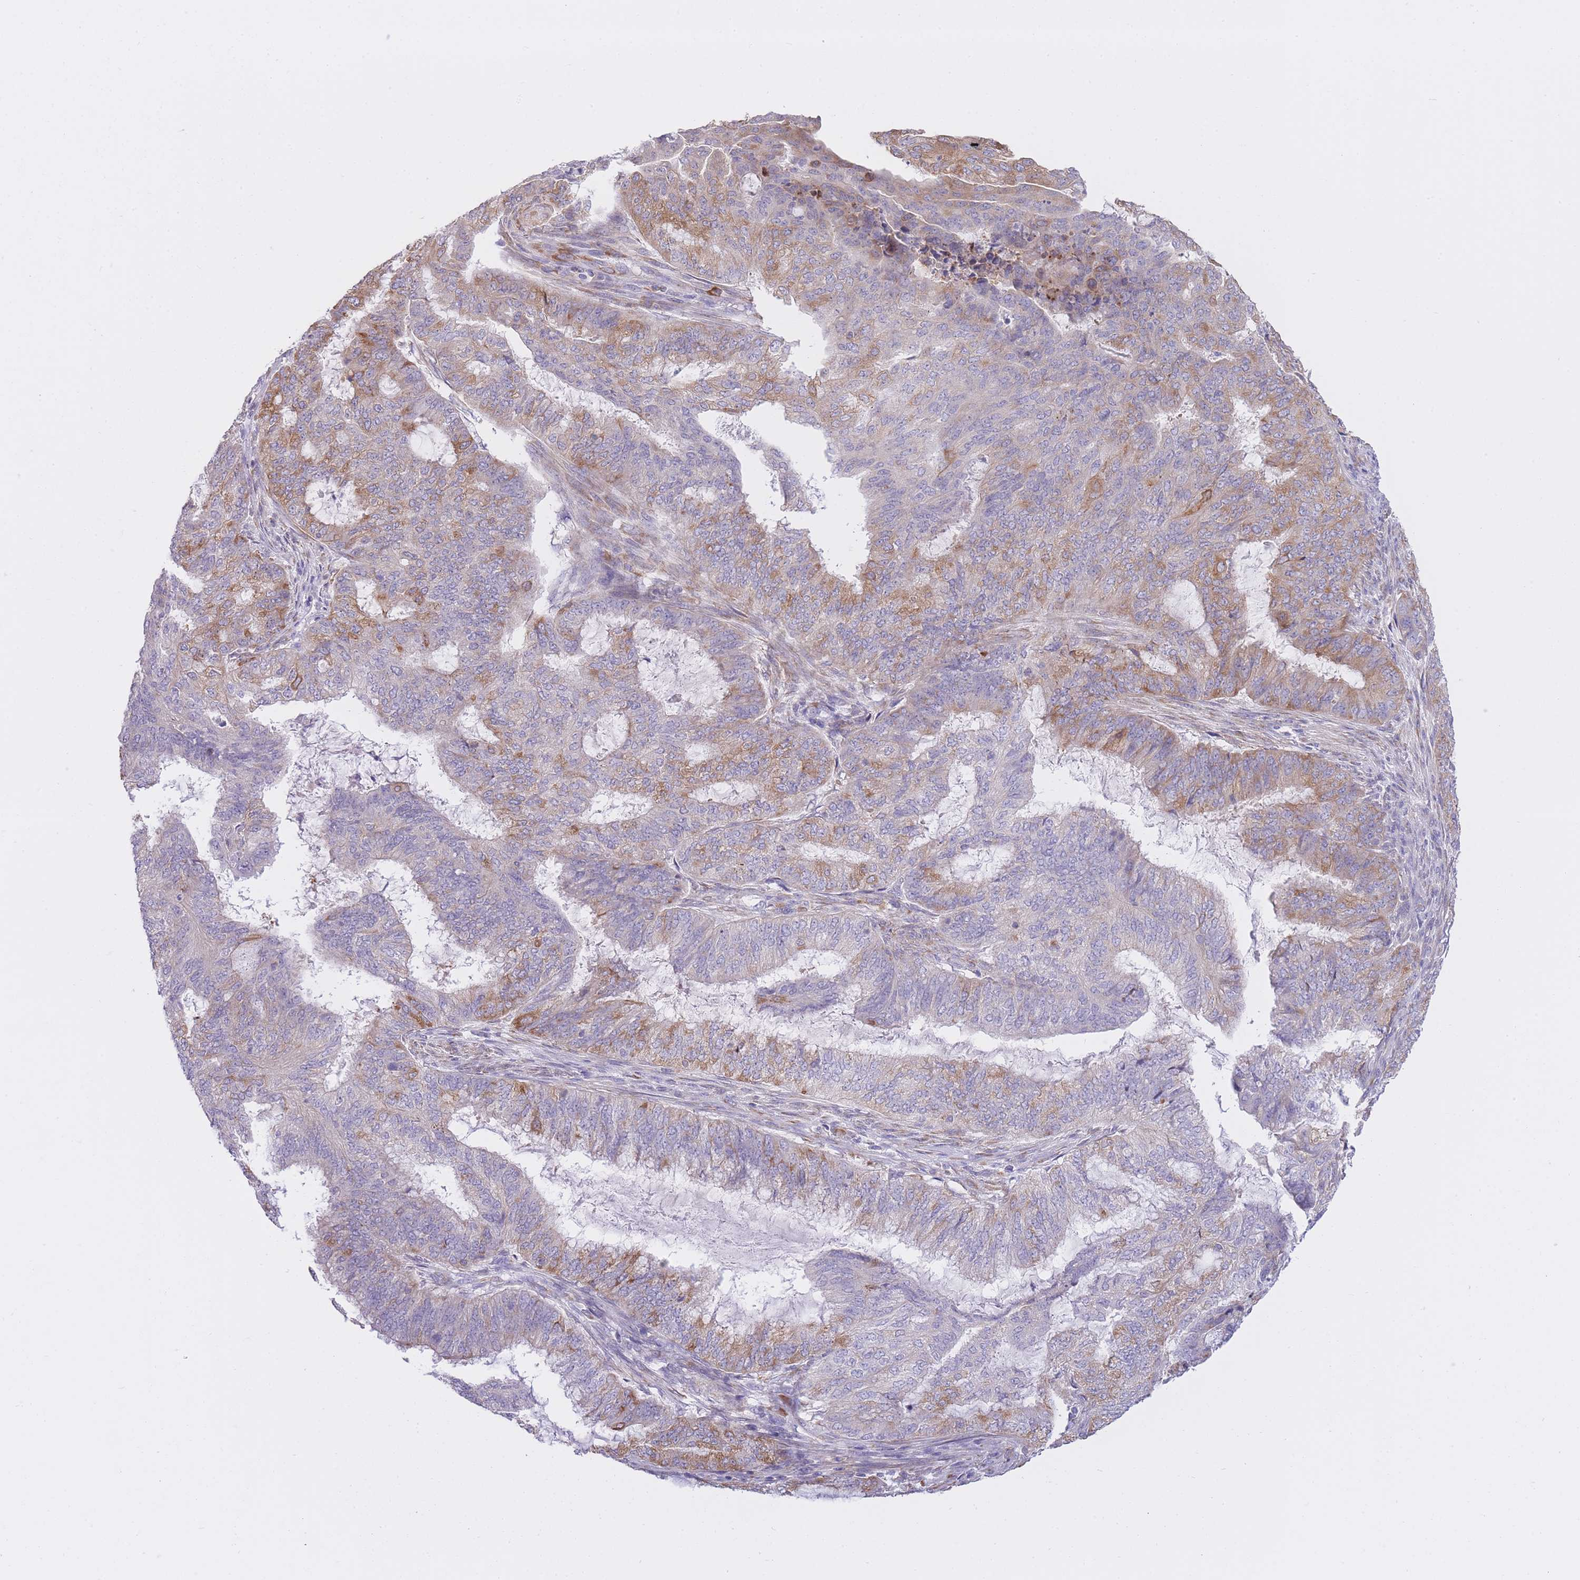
{"staining": {"intensity": "moderate", "quantity": "<25%", "location": "cytoplasmic/membranous"}, "tissue": "endometrial cancer", "cell_type": "Tumor cells", "image_type": "cancer", "snomed": [{"axis": "morphology", "description": "Adenocarcinoma, NOS"}, {"axis": "topography", "description": "Endometrium"}], "caption": "Protein positivity by immunohistochemistry exhibits moderate cytoplasmic/membranous expression in about <25% of tumor cells in endometrial adenocarcinoma.", "gene": "ZNF501", "patient": {"sex": "female", "age": 51}}